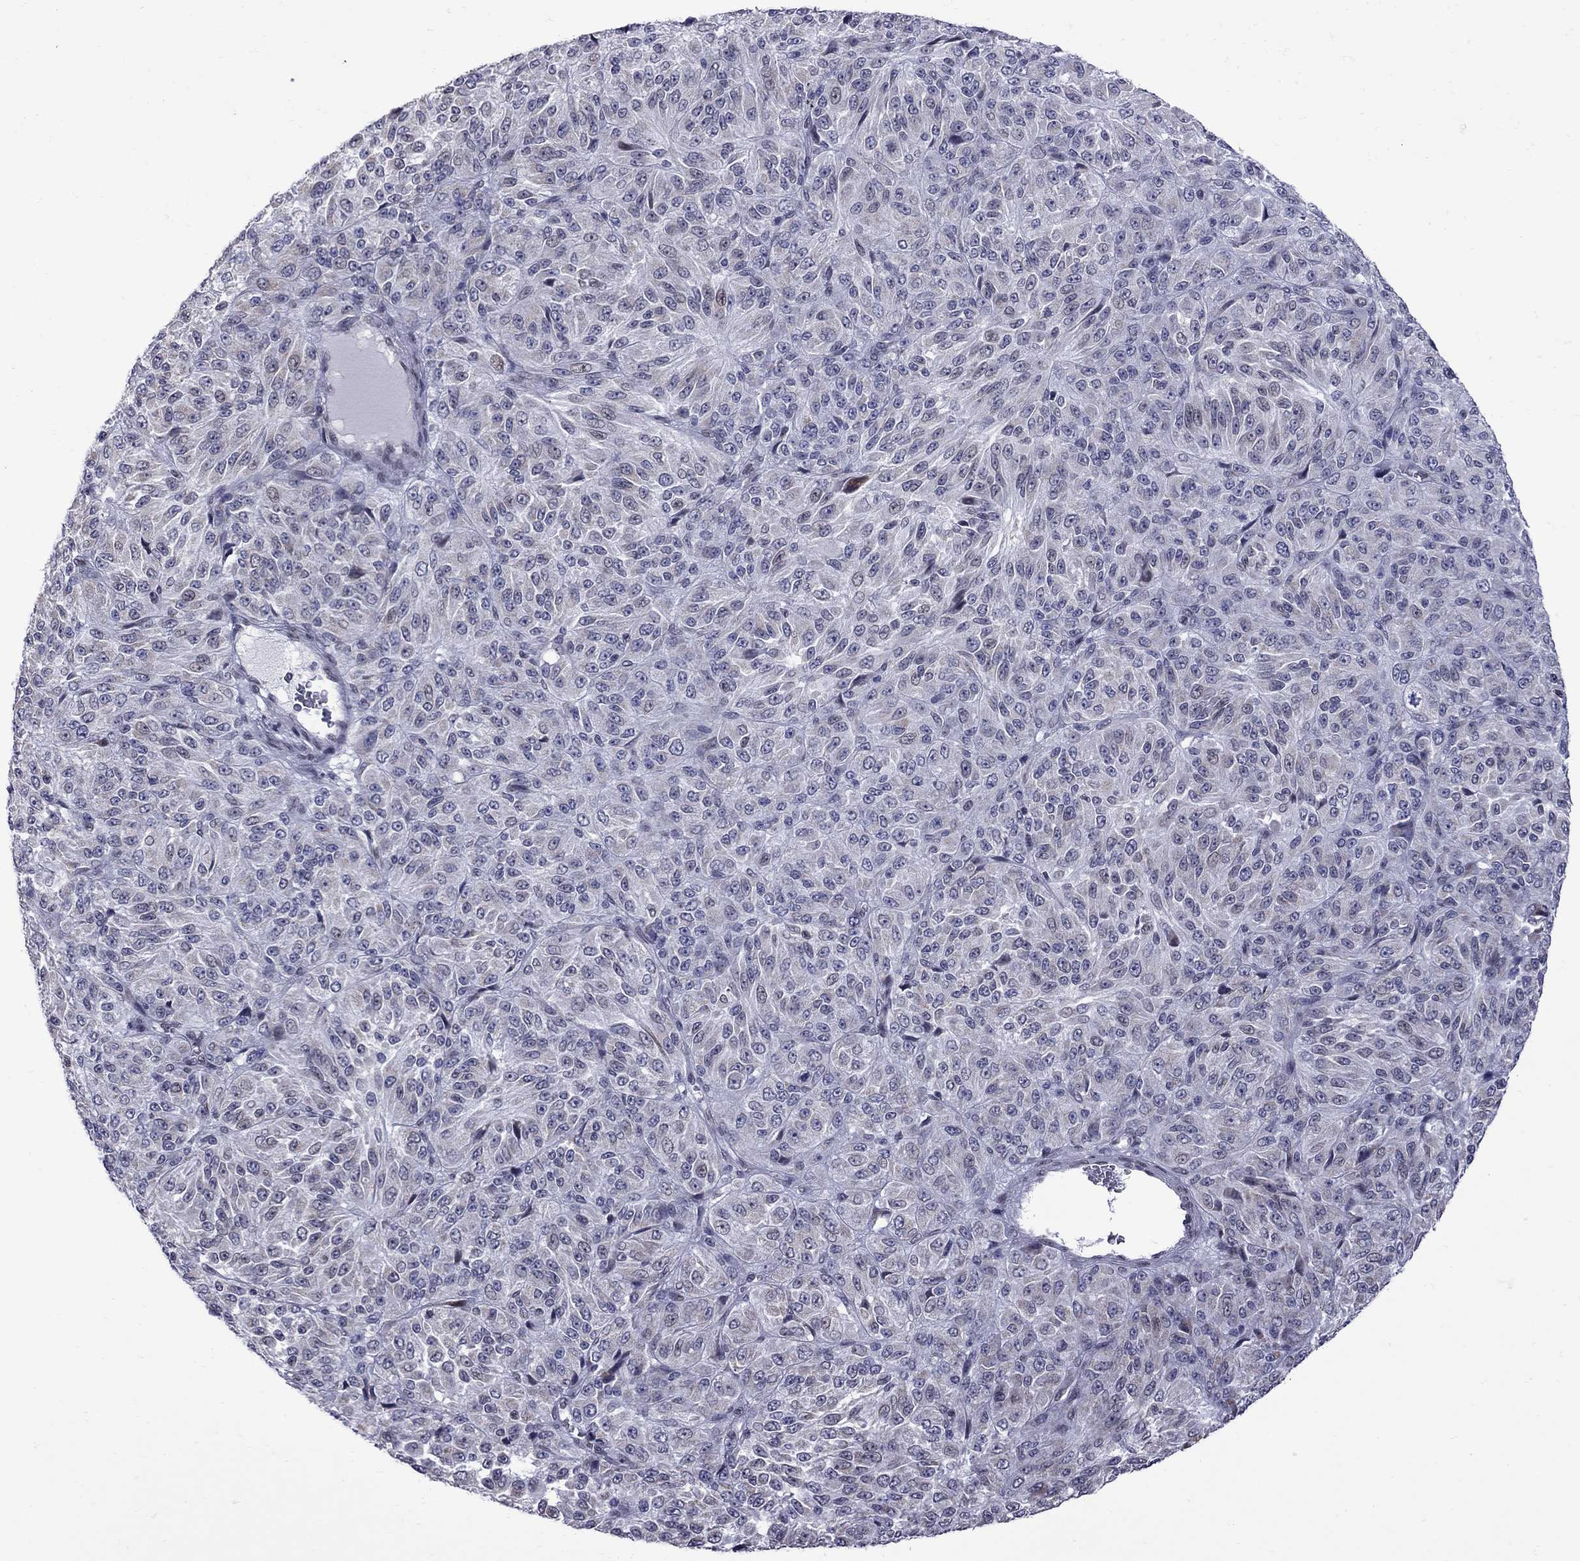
{"staining": {"intensity": "negative", "quantity": "none", "location": "none"}, "tissue": "melanoma", "cell_type": "Tumor cells", "image_type": "cancer", "snomed": [{"axis": "morphology", "description": "Malignant melanoma, Metastatic site"}, {"axis": "topography", "description": "Brain"}], "caption": "Immunohistochemical staining of human malignant melanoma (metastatic site) displays no significant positivity in tumor cells.", "gene": "CLTCL1", "patient": {"sex": "female", "age": 56}}